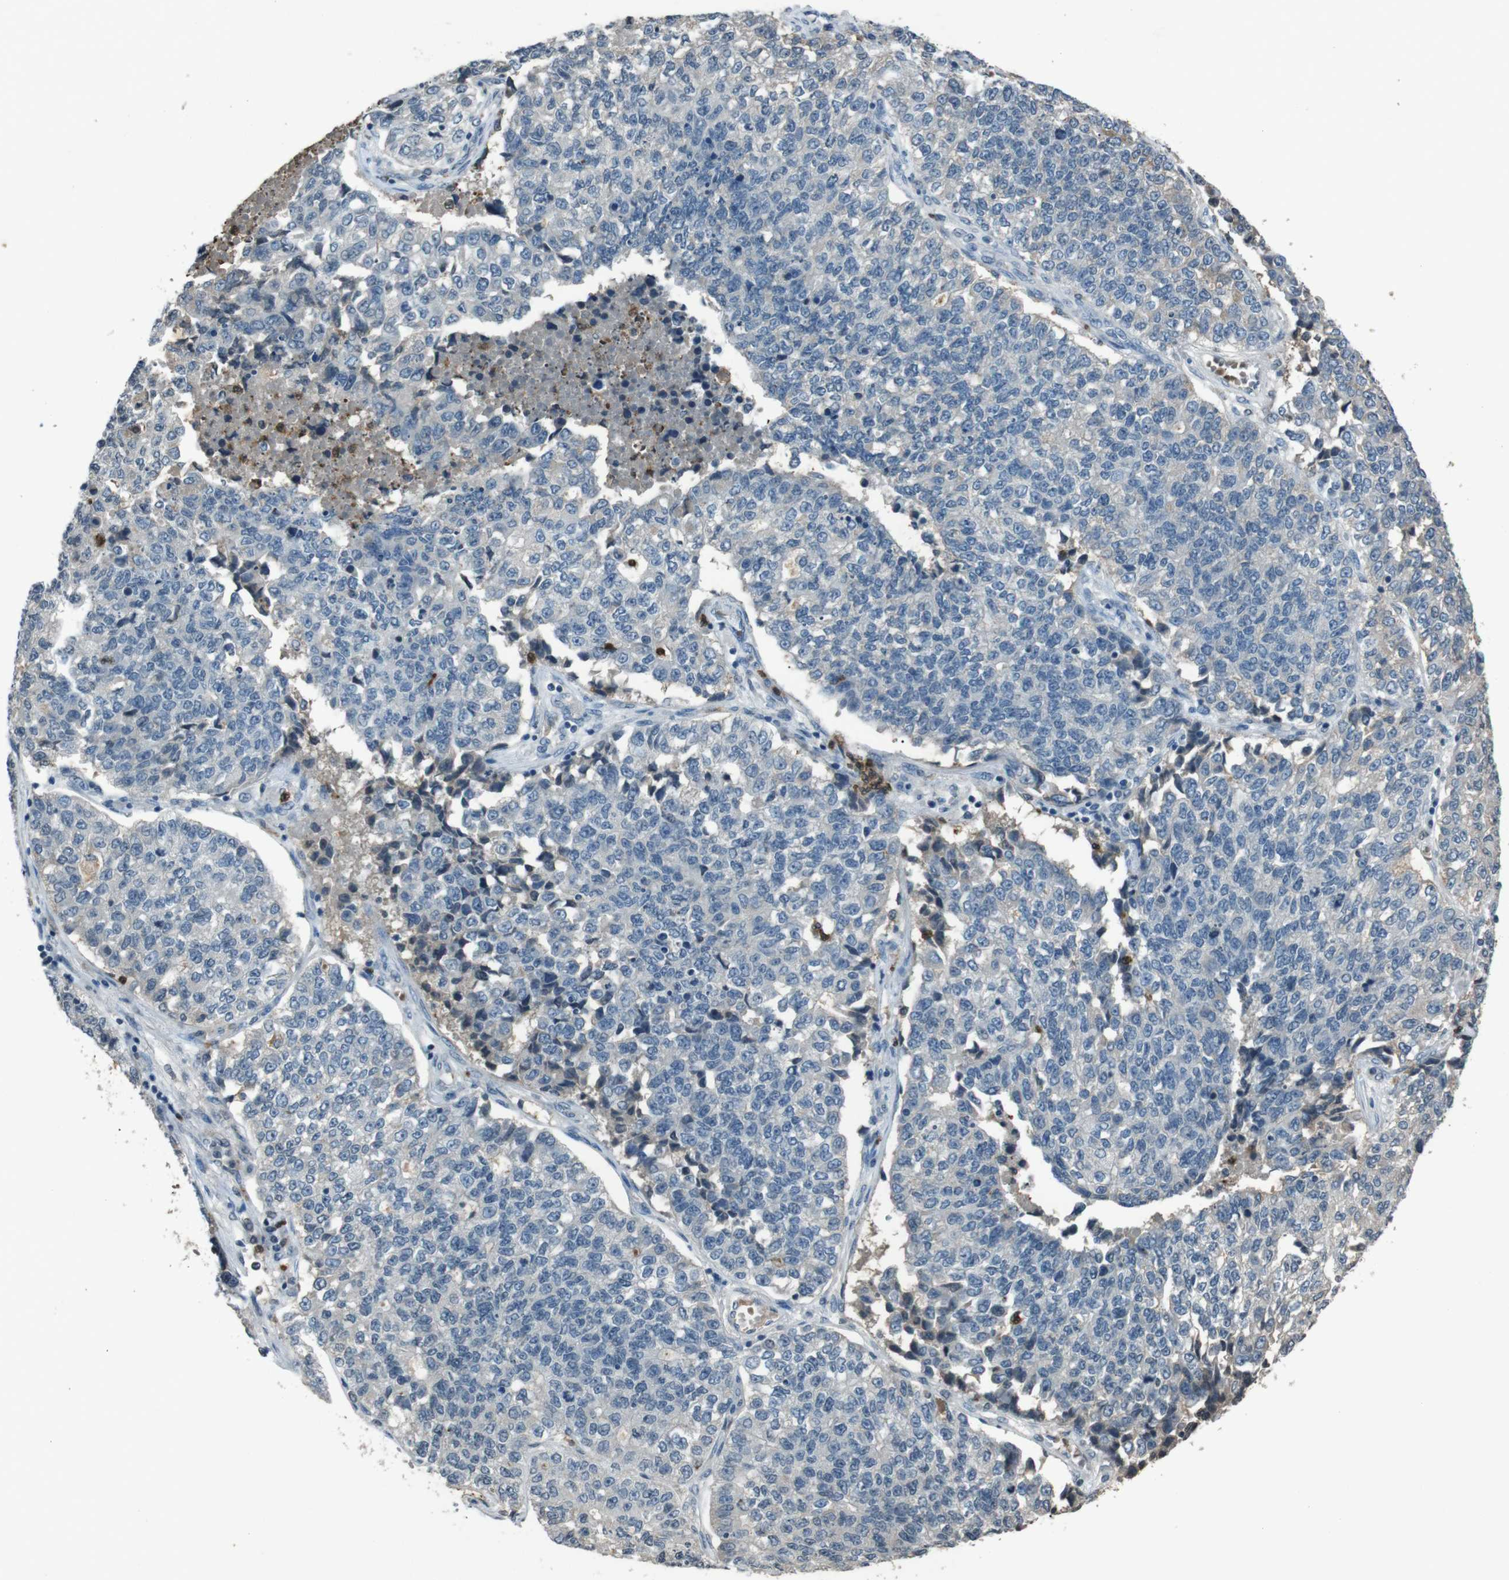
{"staining": {"intensity": "negative", "quantity": "none", "location": "none"}, "tissue": "lung cancer", "cell_type": "Tumor cells", "image_type": "cancer", "snomed": [{"axis": "morphology", "description": "Adenocarcinoma, NOS"}, {"axis": "topography", "description": "Lung"}], "caption": "Protein analysis of lung cancer demonstrates no significant positivity in tumor cells.", "gene": "UGT1A6", "patient": {"sex": "male", "age": 49}}